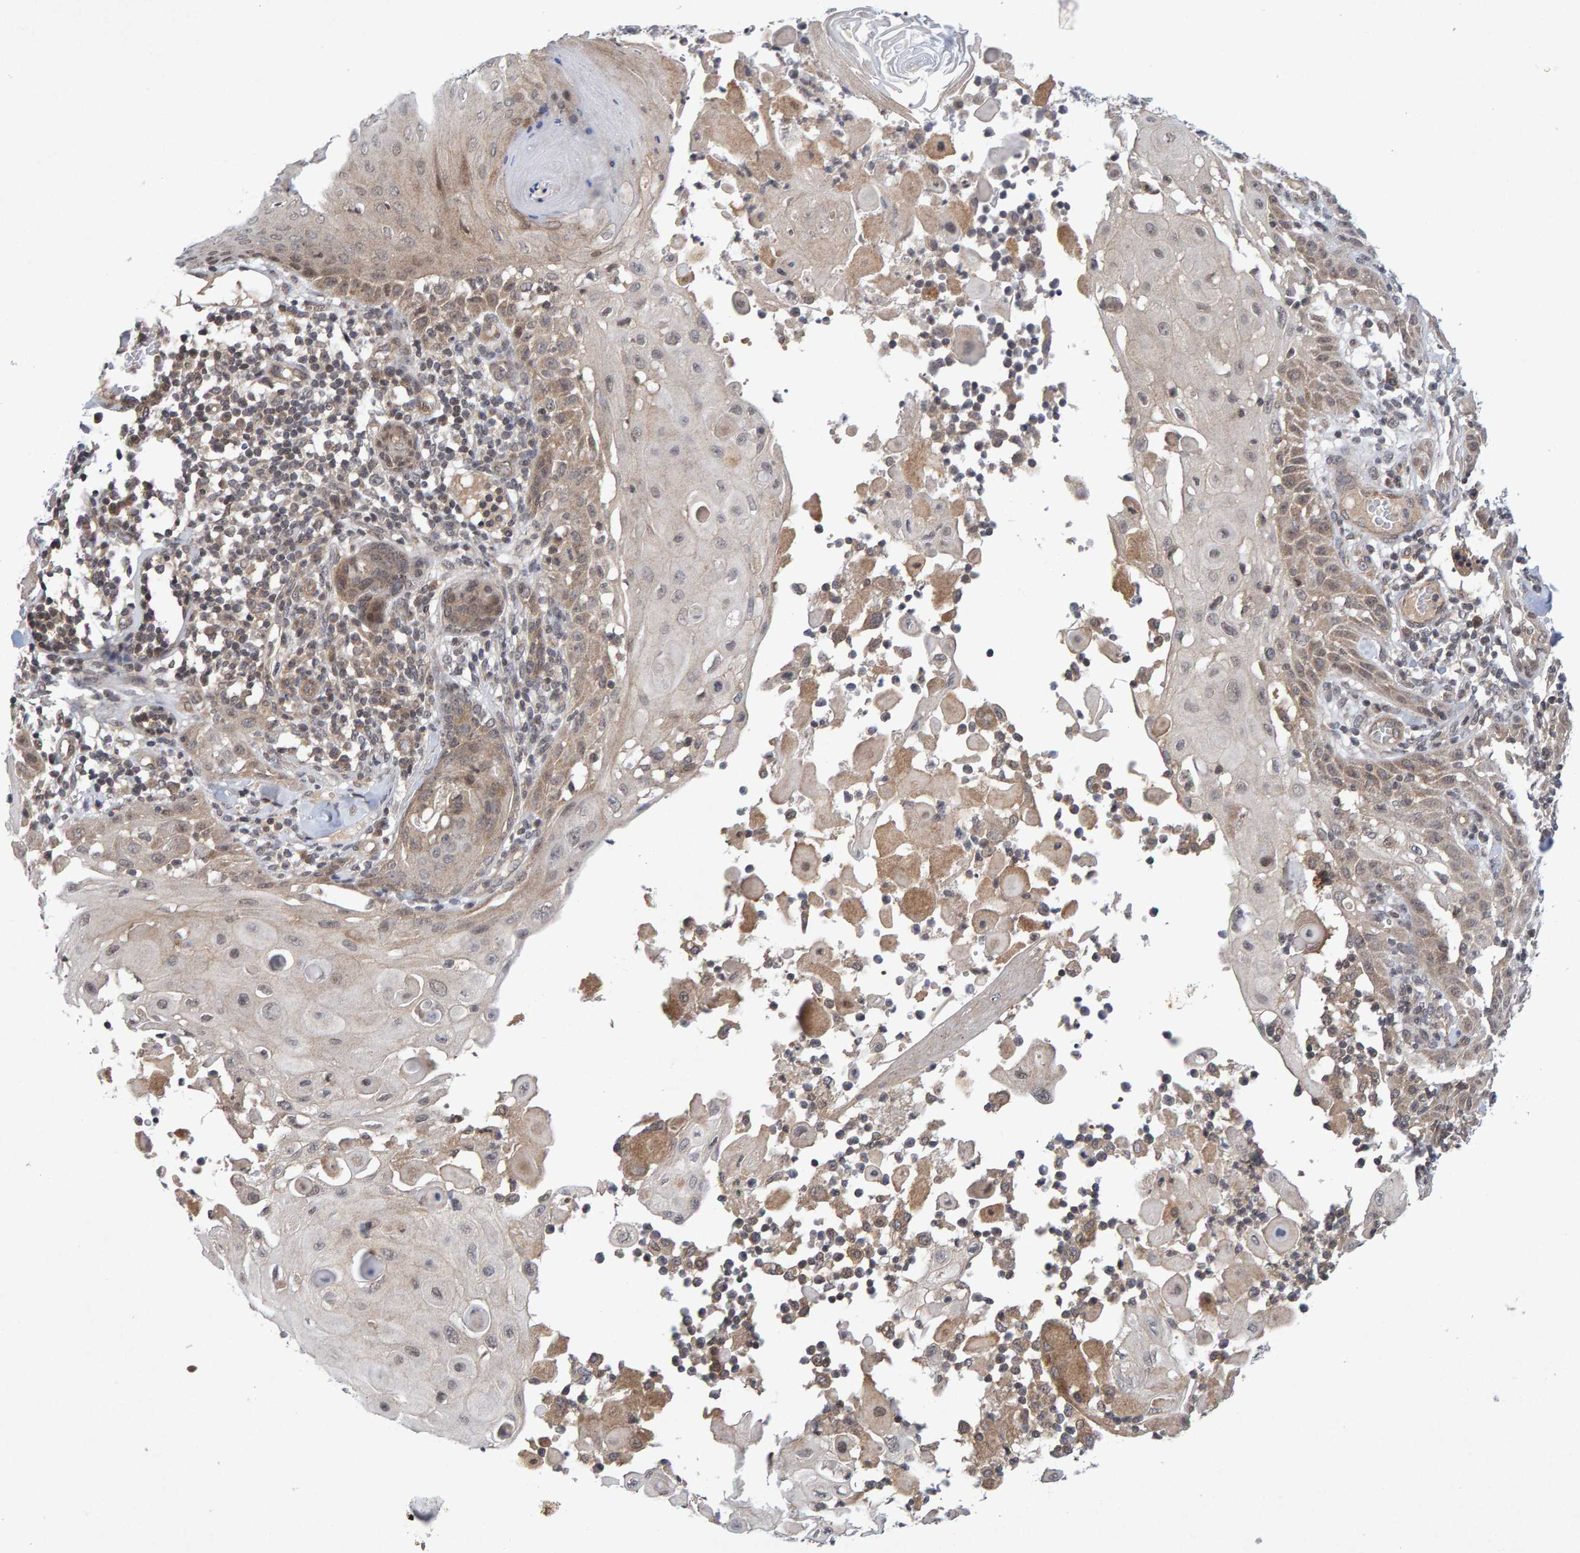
{"staining": {"intensity": "weak", "quantity": "<25%", "location": "cytoplasmic/membranous"}, "tissue": "skin cancer", "cell_type": "Tumor cells", "image_type": "cancer", "snomed": [{"axis": "morphology", "description": "Squamous cell carcinoma, NOS"}, {"axis": "topography", "description": "Skin"}], "caption": "Tumor cells show no significant expression in skin squamous cell carcinoma. (DAB (3,3'-diaminobenzidine) immunohistochemistry with hematoxylin counter stain).", "gene": "CDH2", "patient": {"sex": "male", "age": 24}}